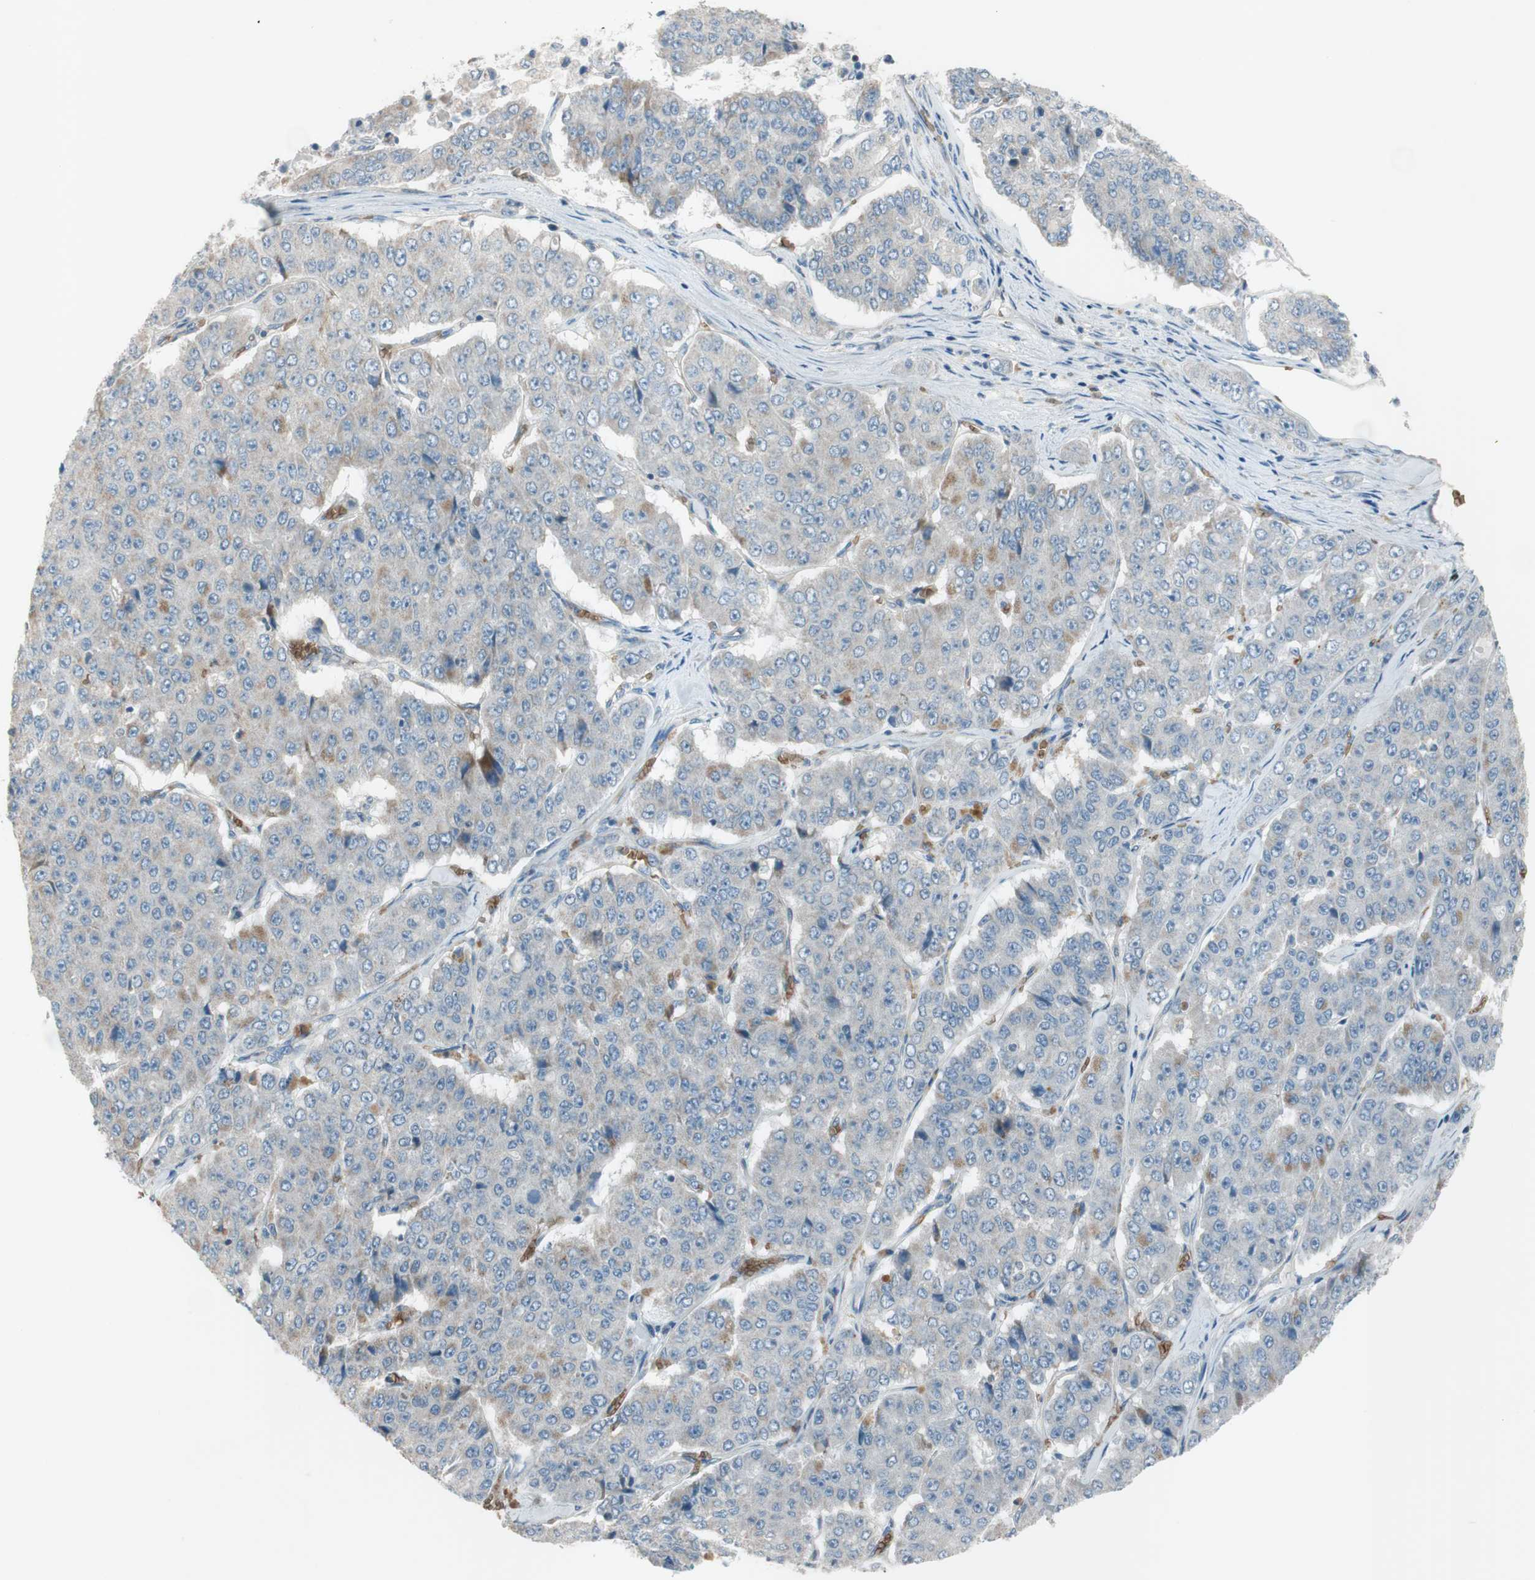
{"staining": {"intensity": "weak", "quantity": "<25%", "location": "cytoplasmic/membranous"}, "tissue": "pancreatic cancer", "cell_type": "Tumor cells", "image_type": "cancer", "snomed": [{"axis": "morphology", "description": "Adenocarcinoma, NOS"}, {"axis": "topography", "description": "Pancreas"}], "caption": "Immunohistochemical staining of human adenocarcinoma (pancreatic) shows no significant positivity in tumor cells. Nuclei are stained in blue.", "gene": "GYPC", "patient": {"sex": "male", "age": 50}}